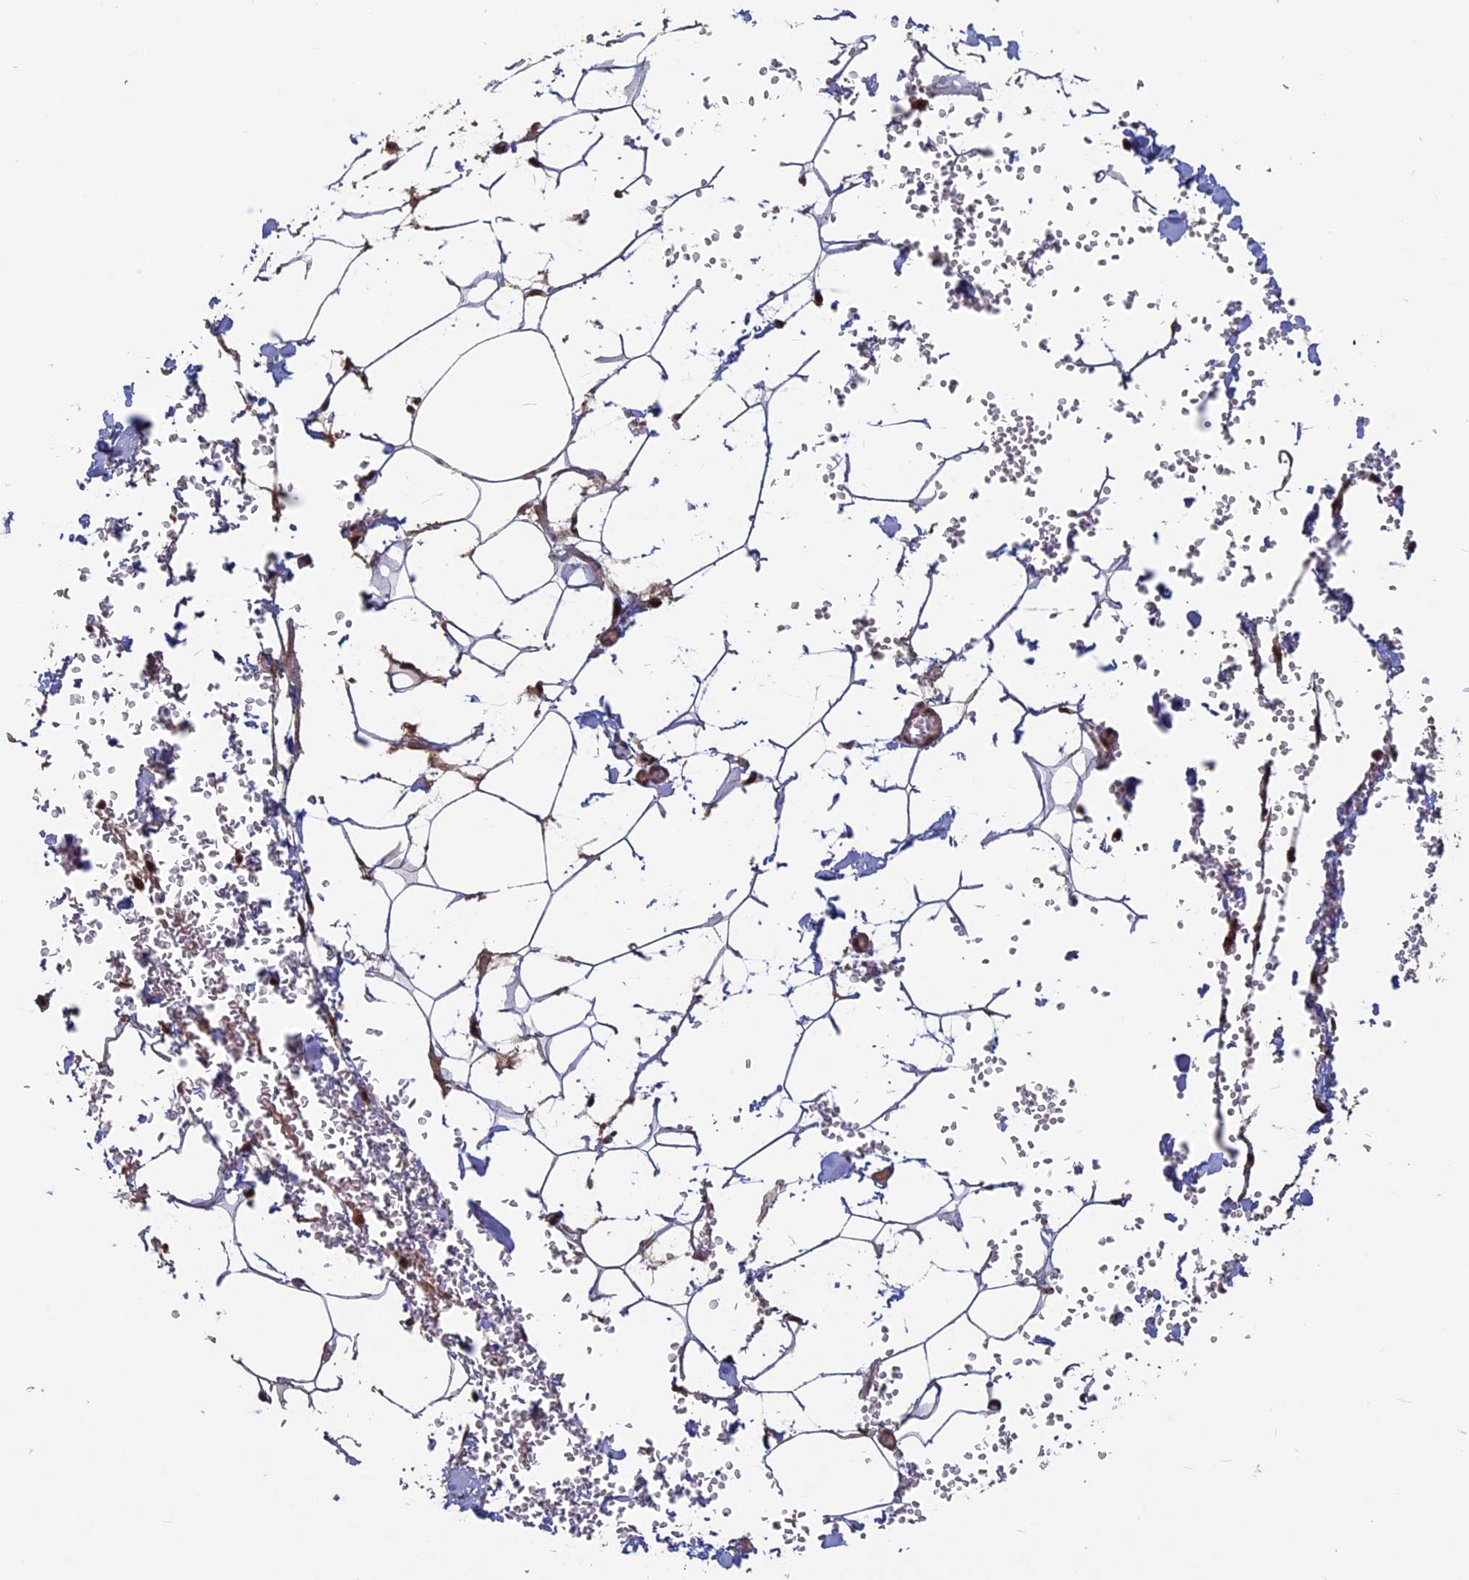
{"staining": {"intensity": "negative", "quantity": "none", "location": "none"}, "tissue": "adipose tissue", "cell_type": "Adipocytes", "image_type": "normal", "snomed": [{"axis": "morphology", "description": "Normal tissue, NOS"}, {"axis": "topography", "description": "Gallbladder"}, {"axis": "topography", "description": "Peripheral nerve tissue"}], "caption": "High power microscopy histopathology image of an immunohistochemistry micrograph of normal adipose tissue, revealing no significant expression in adipocytes. Nuclei are stained in blue.", "gene": "CACTIN", "patient": {"sex": "male", "age": 38}}